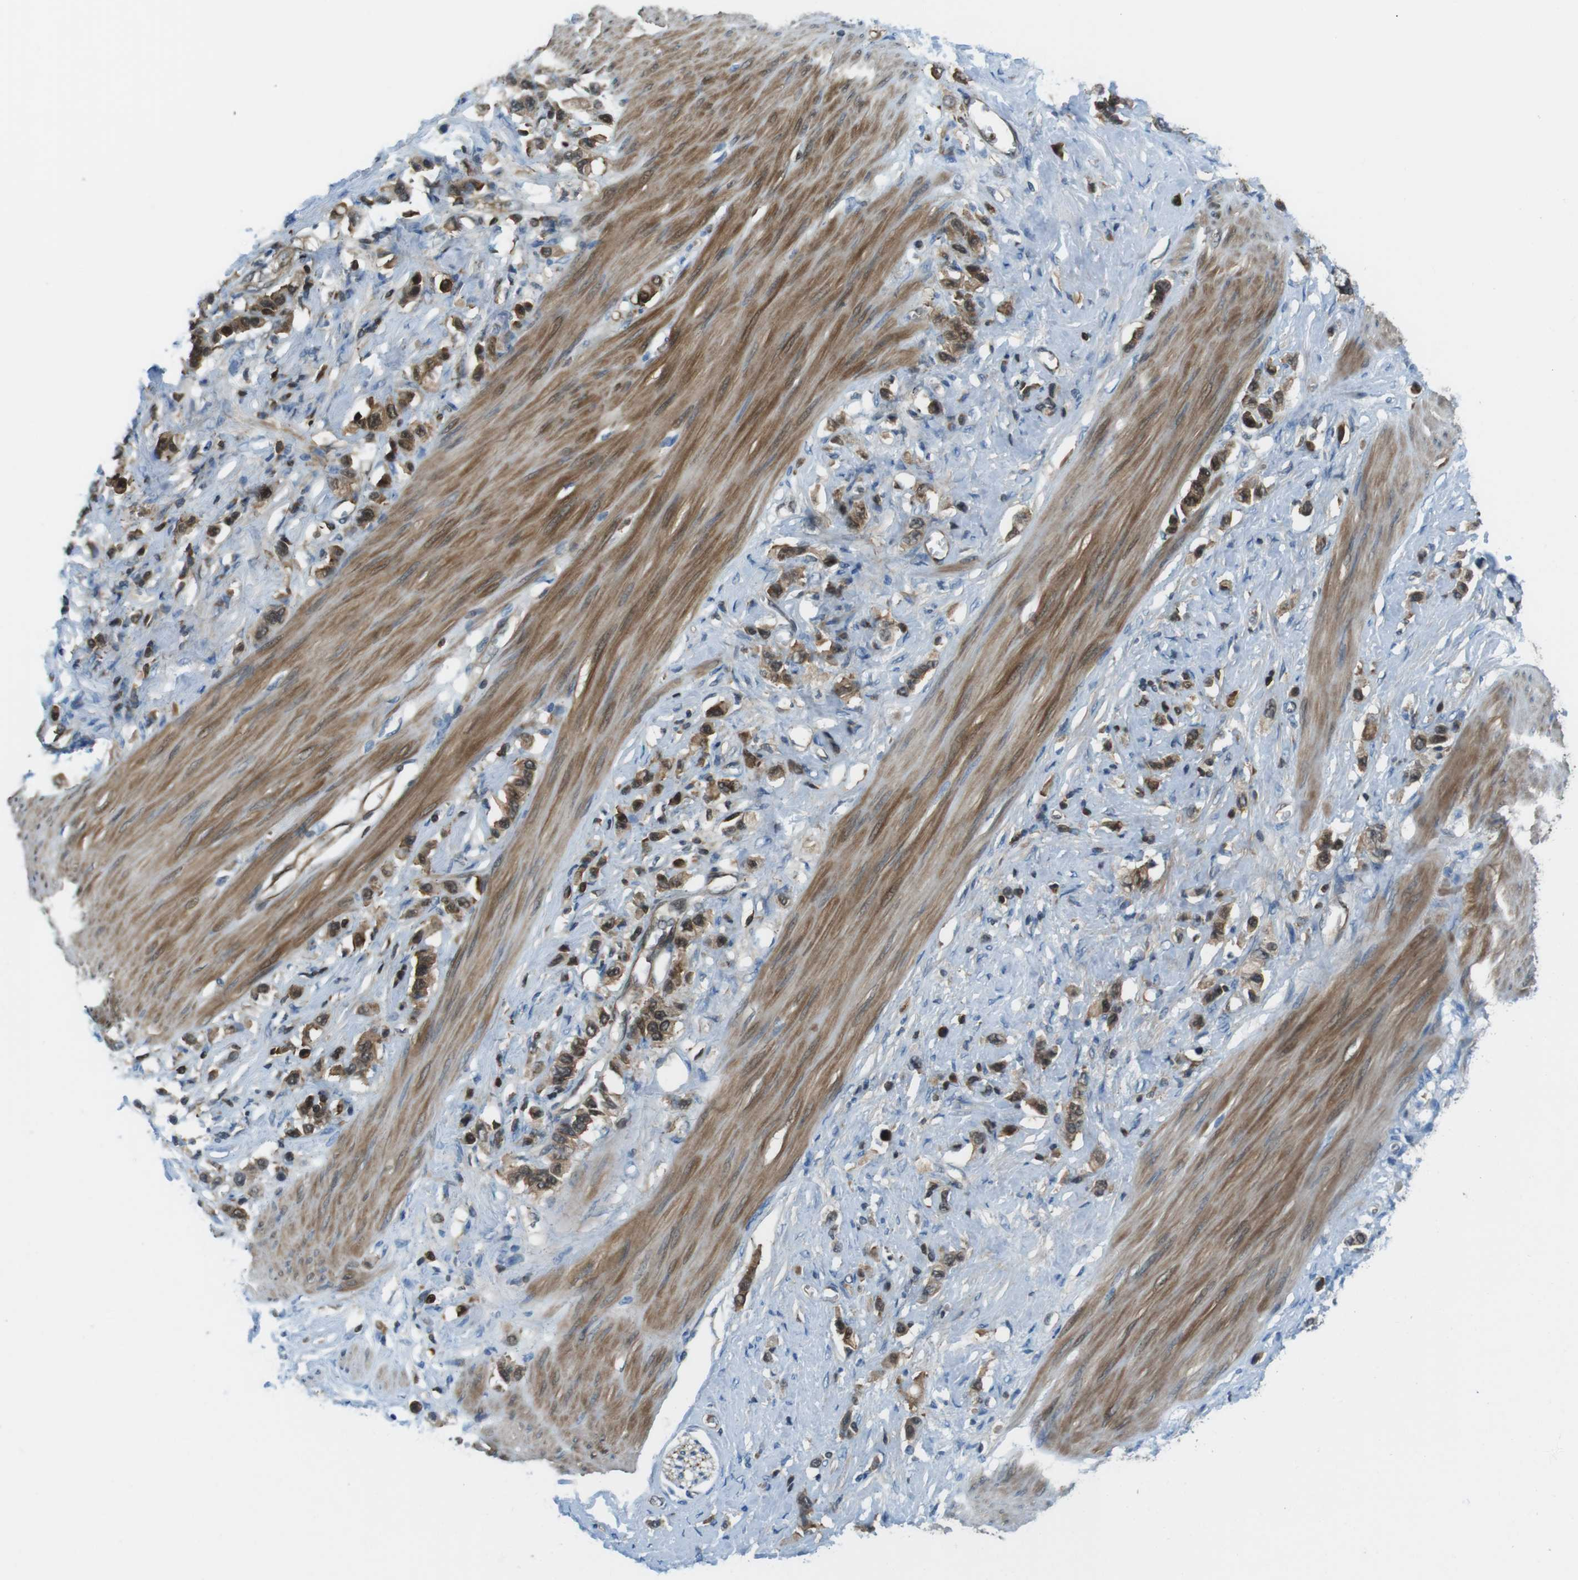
{"staining": {"intensity": "moderate", "quantity": ">75%", "location": "cytoplasmic/membranous,nuclear"}, "tissue": "stomach cancer", "cell_type": "Tumor cells", "image_type": "cancer", "snomed": [{"axis": "morphology", "description": "Adenocarcinoma, NOS"}, {"axis": "topography", "description": "Stomach"}], "caption": "Stomach cancer was stained to show a protein in brown. There is medium levels of moderate cytoplasmic/membranous and nuclear positivity in about >75% of tumor cells.", "gene": "TES", "patient": {"sex": "female", "age": 65}}